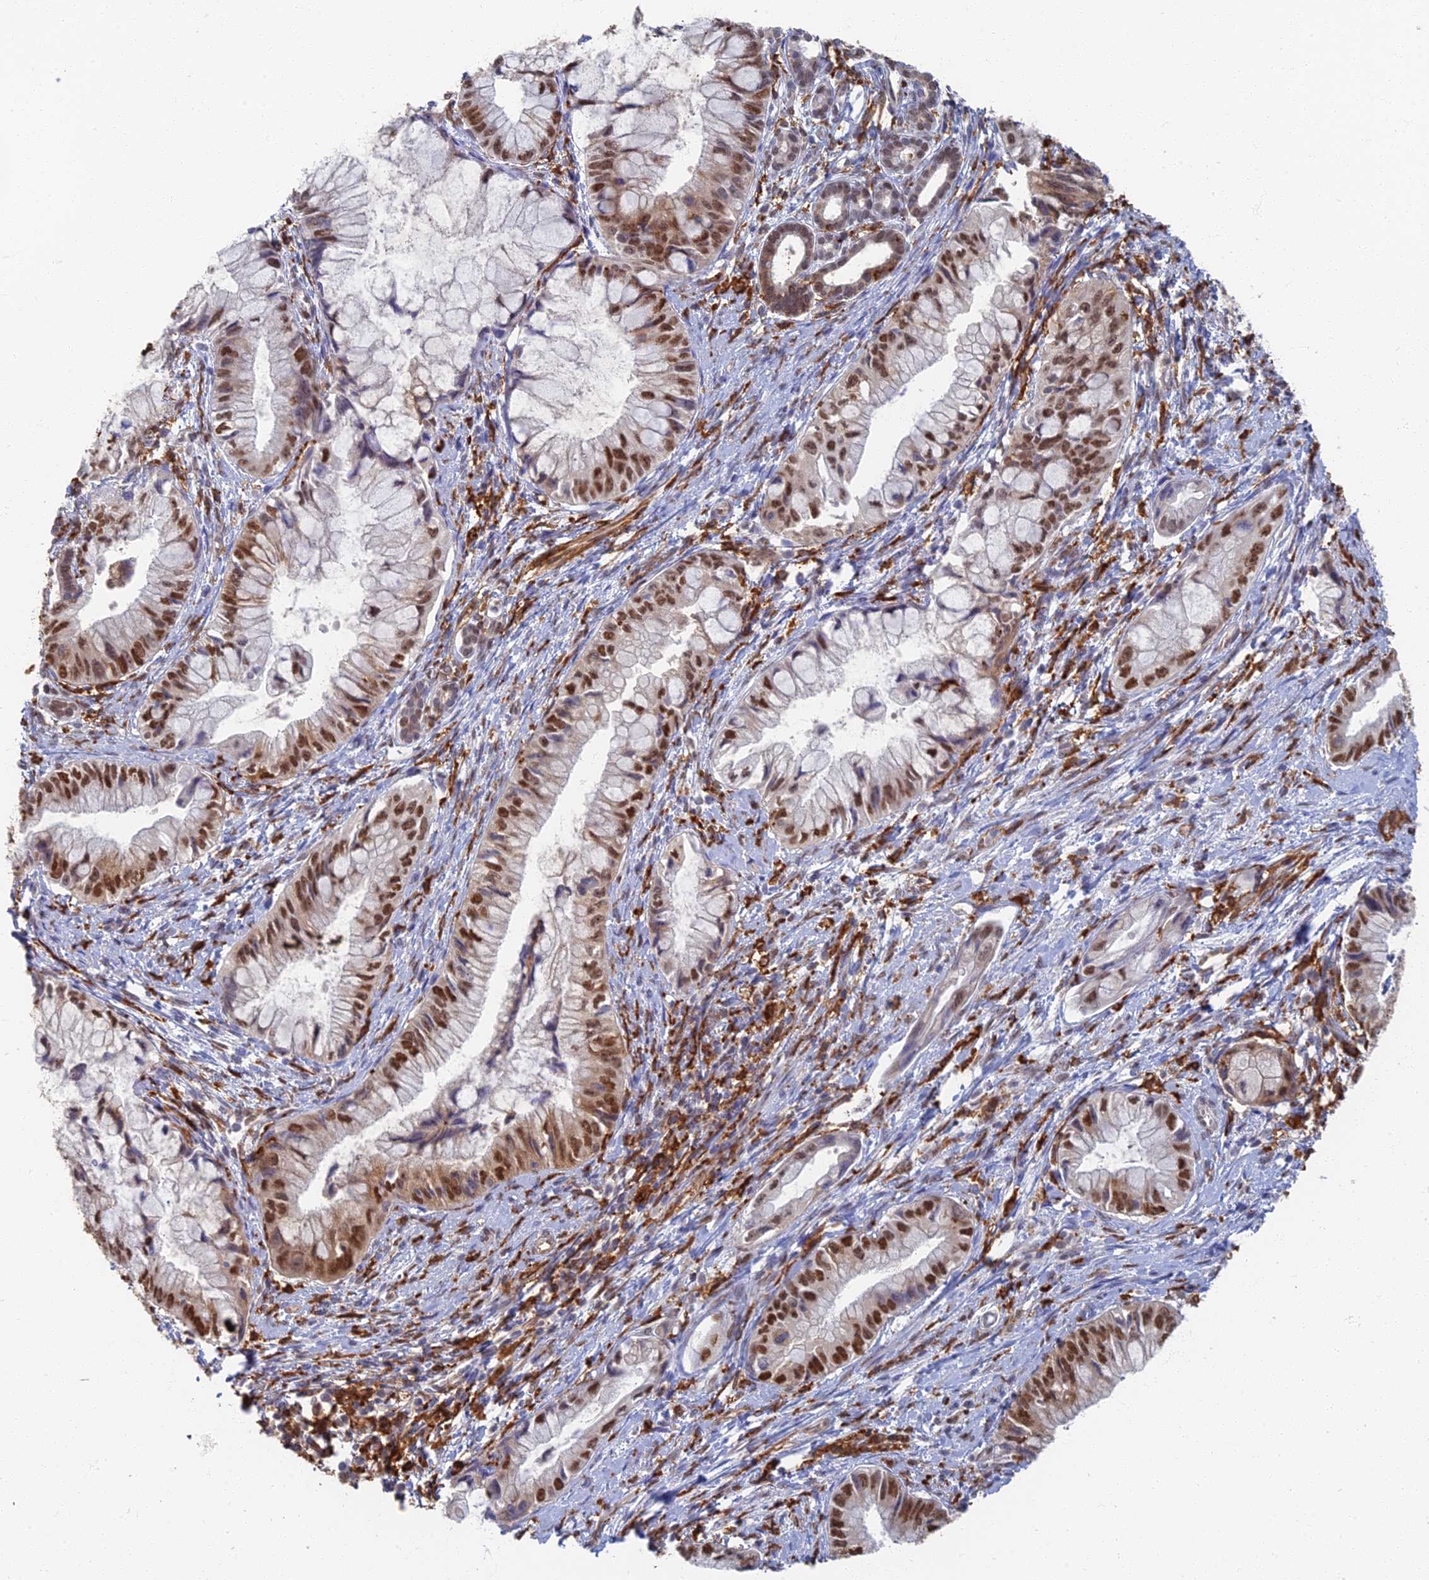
{"staining": {"intensity": "strong", "quantity": ">75%", "location": "nuclear"}, "tissue": "pancreatic cancer", "cell_type": "Tumor cells", "image_type": "cancer", "snomed": [{"axis": "morphology", "description": "Adenocarcinoma, NOS"}, {"axis": "topography", "description": "Pancreas"}], "caption": "An immunohistochemistry micrograph of neoplastic tissue is shown. Protein staining in brown highlights strong nuclear positivity in pancreatic cancer (adenocarcinoma) within tumor cells.", "gene": "GPATCH1", "patient": {"sex": "male", "age": 48}}